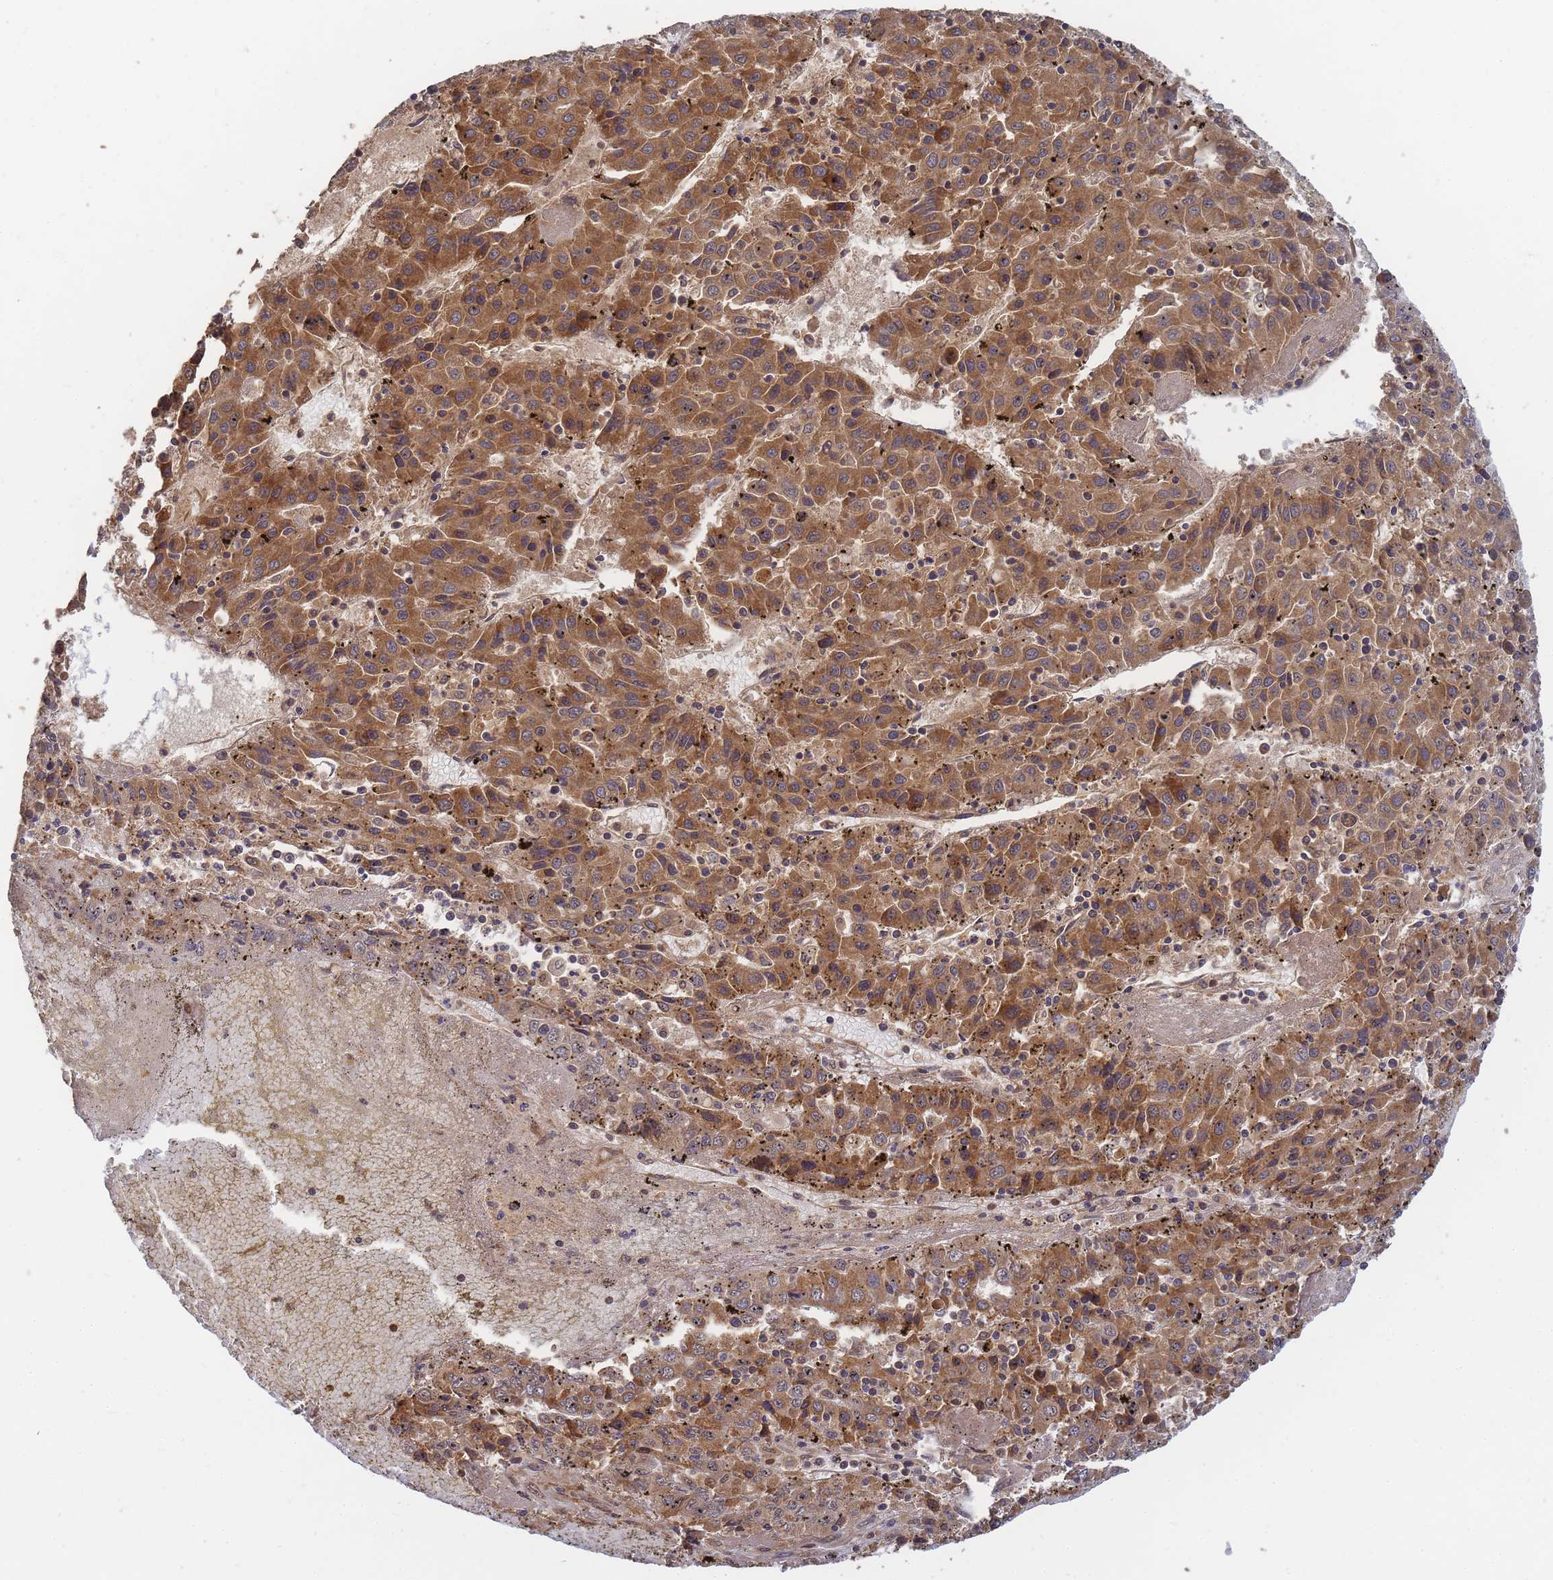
{"staining": {"intensity": "moderate", "quantity": ">75%", "location": "cytoplasmic/membranous"}, "tissue": "liver cancer", "cell_type": "Tumor cells", "image_type": "cancer", "snomed": [{"axis": "morphology", "description": "Carcinoma, Hepatocellular, NOS"}, {"axis": "topography", "description": "Liver"}], "caption": "Moderate cytoplasmic/membranous protein positivity is present in about >75% of tumor cells in hepatocellular carcinoma (liver). The staining was performed using DAB (3,3'-diaminobenzidine) to visualize the protein expression in brown, while the nuclei were stained in blue with hematoxylin (Magnification: 20x).", "gene": "ALKBH1", "patient": {"sex": "female", "age": 53}}